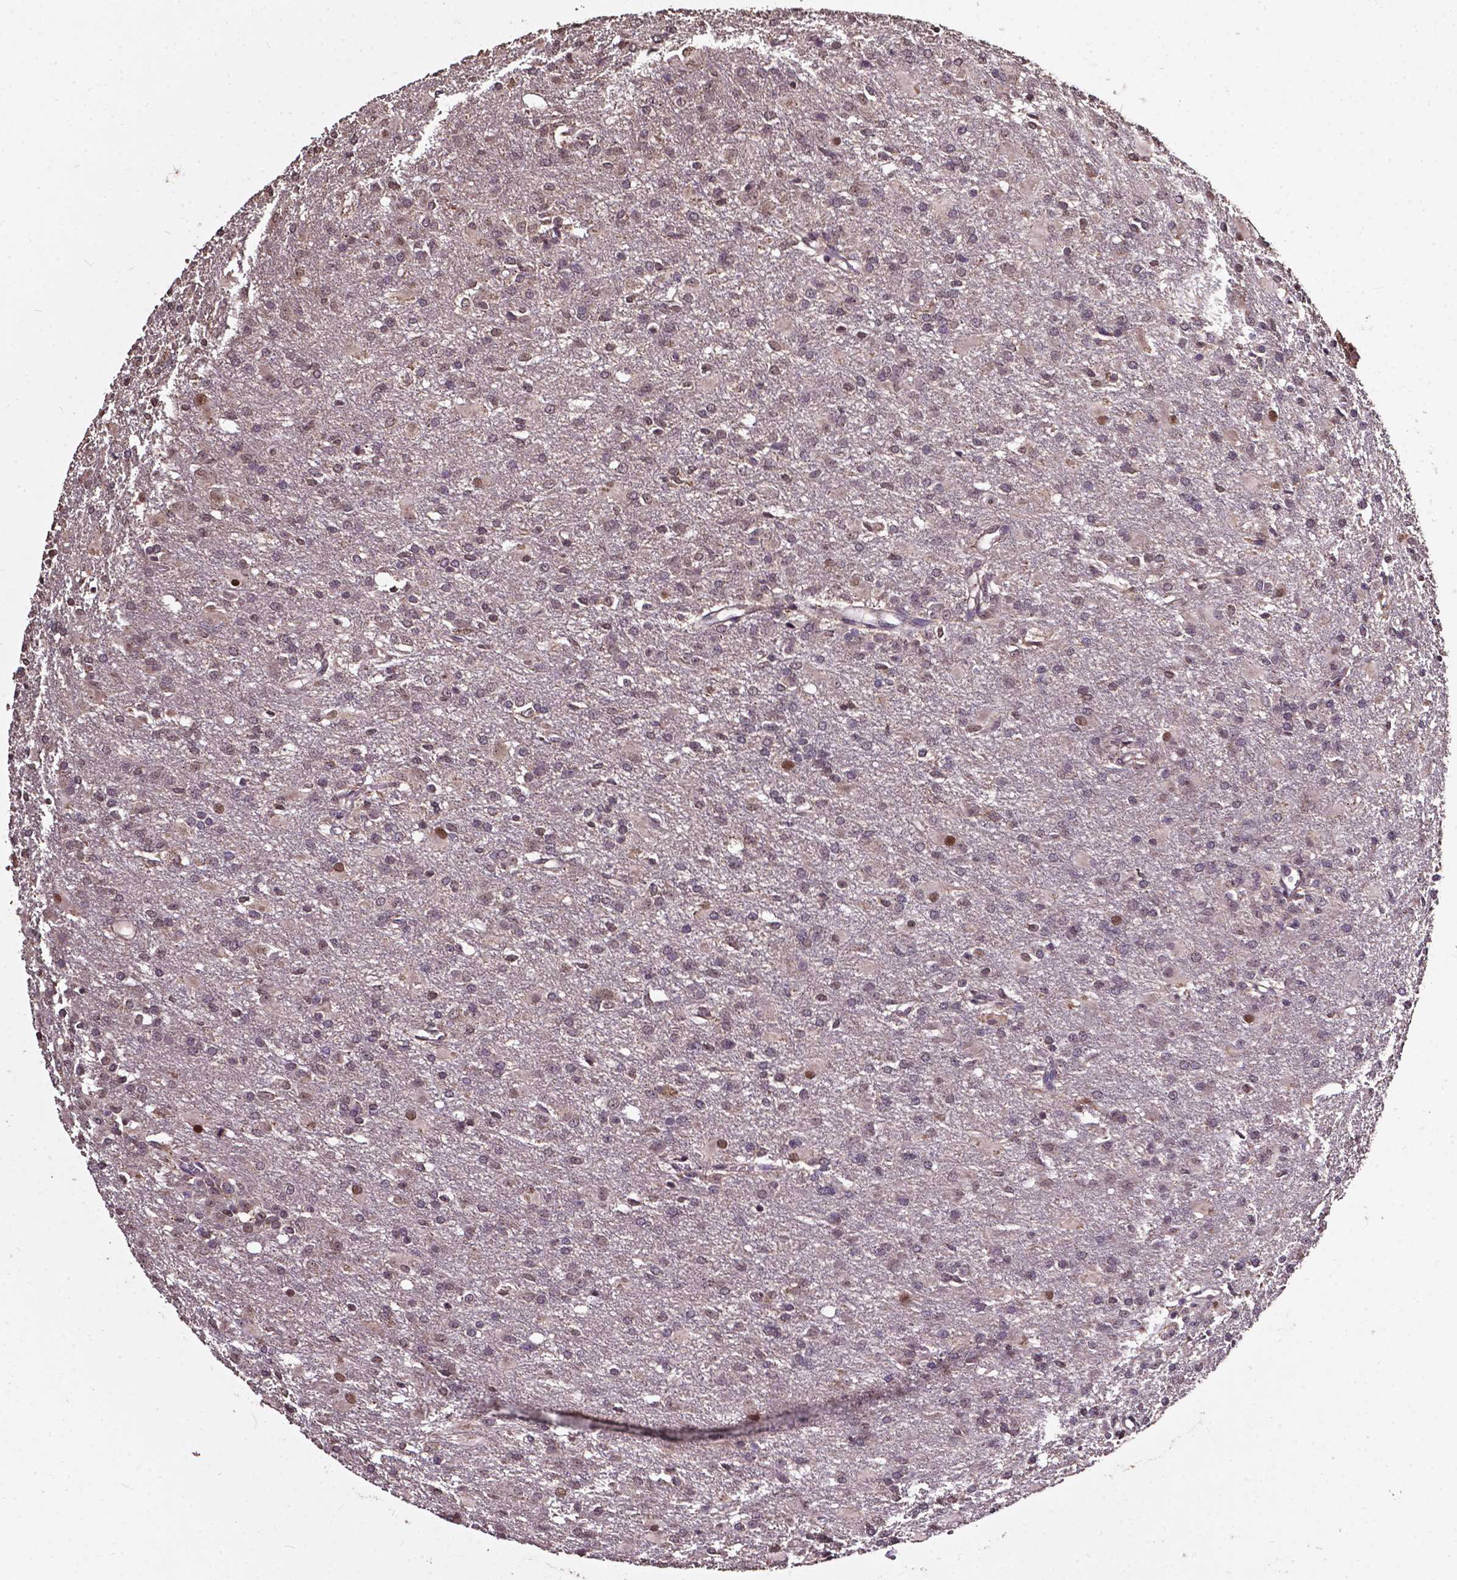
{"staining": {"intensity": "negative", "quantity": "none", "location": "none"}, "tissue": "glioma", "cell_type": "Tumor cells", "image_type": "cancer", "snomed": [{"axis": "morphology", "description": "Glioma, malignant, High grade"}, {"axis": "topography", "description": "Brain"}], "caption": "Immunohistochemical staining of malignant glioma (high-grade) demonstrates no significant staining in tumor cells. The staining was performed using DAB to visualize the protein expression in brown, while the nuclei were stained in blue with hematoxylin (Magnification: 20x).", "gene": "GLRA2", "patient": {"sex": "male", "age": 68}}